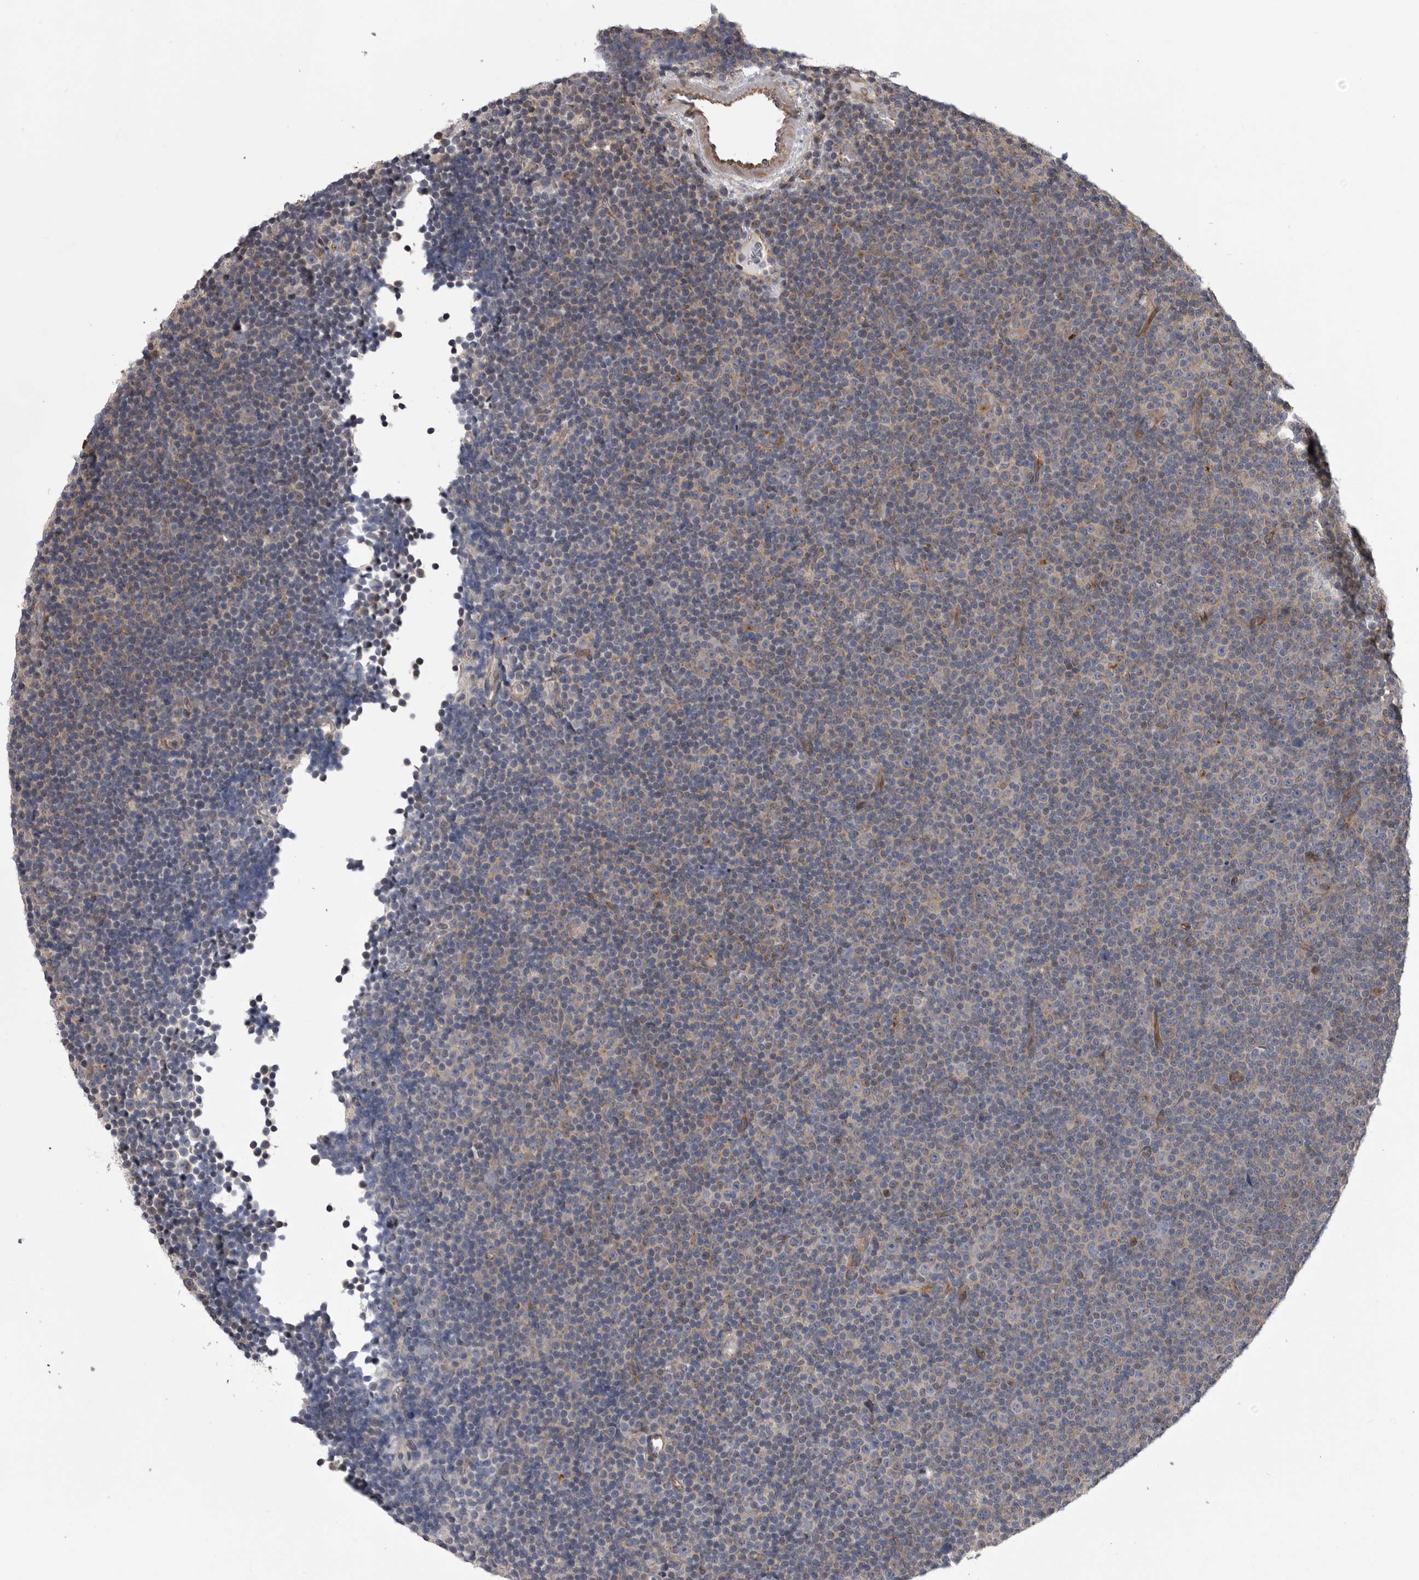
{"staining": {"intensity": "weak", "quantity": "<25%", "location": "cytoplasmic/membranous"}, "tissue": "lymphoma", "cell_type": "Tumor cells", "image_type": "cancer", "snomed": [{"axis": "morphology", "description": "Malignant lymphoma, non-Hodgkin's type, Low grade"}, {"axis": "topography", "description": "Lymph node"}], "caption": "An immunohistochemistry histopathology image of lymphoma is shown. There is no staining in tumor cells of lymphoma.", "gene": "ZNRF1", "patient": {"sex": "female", "age": 67}}